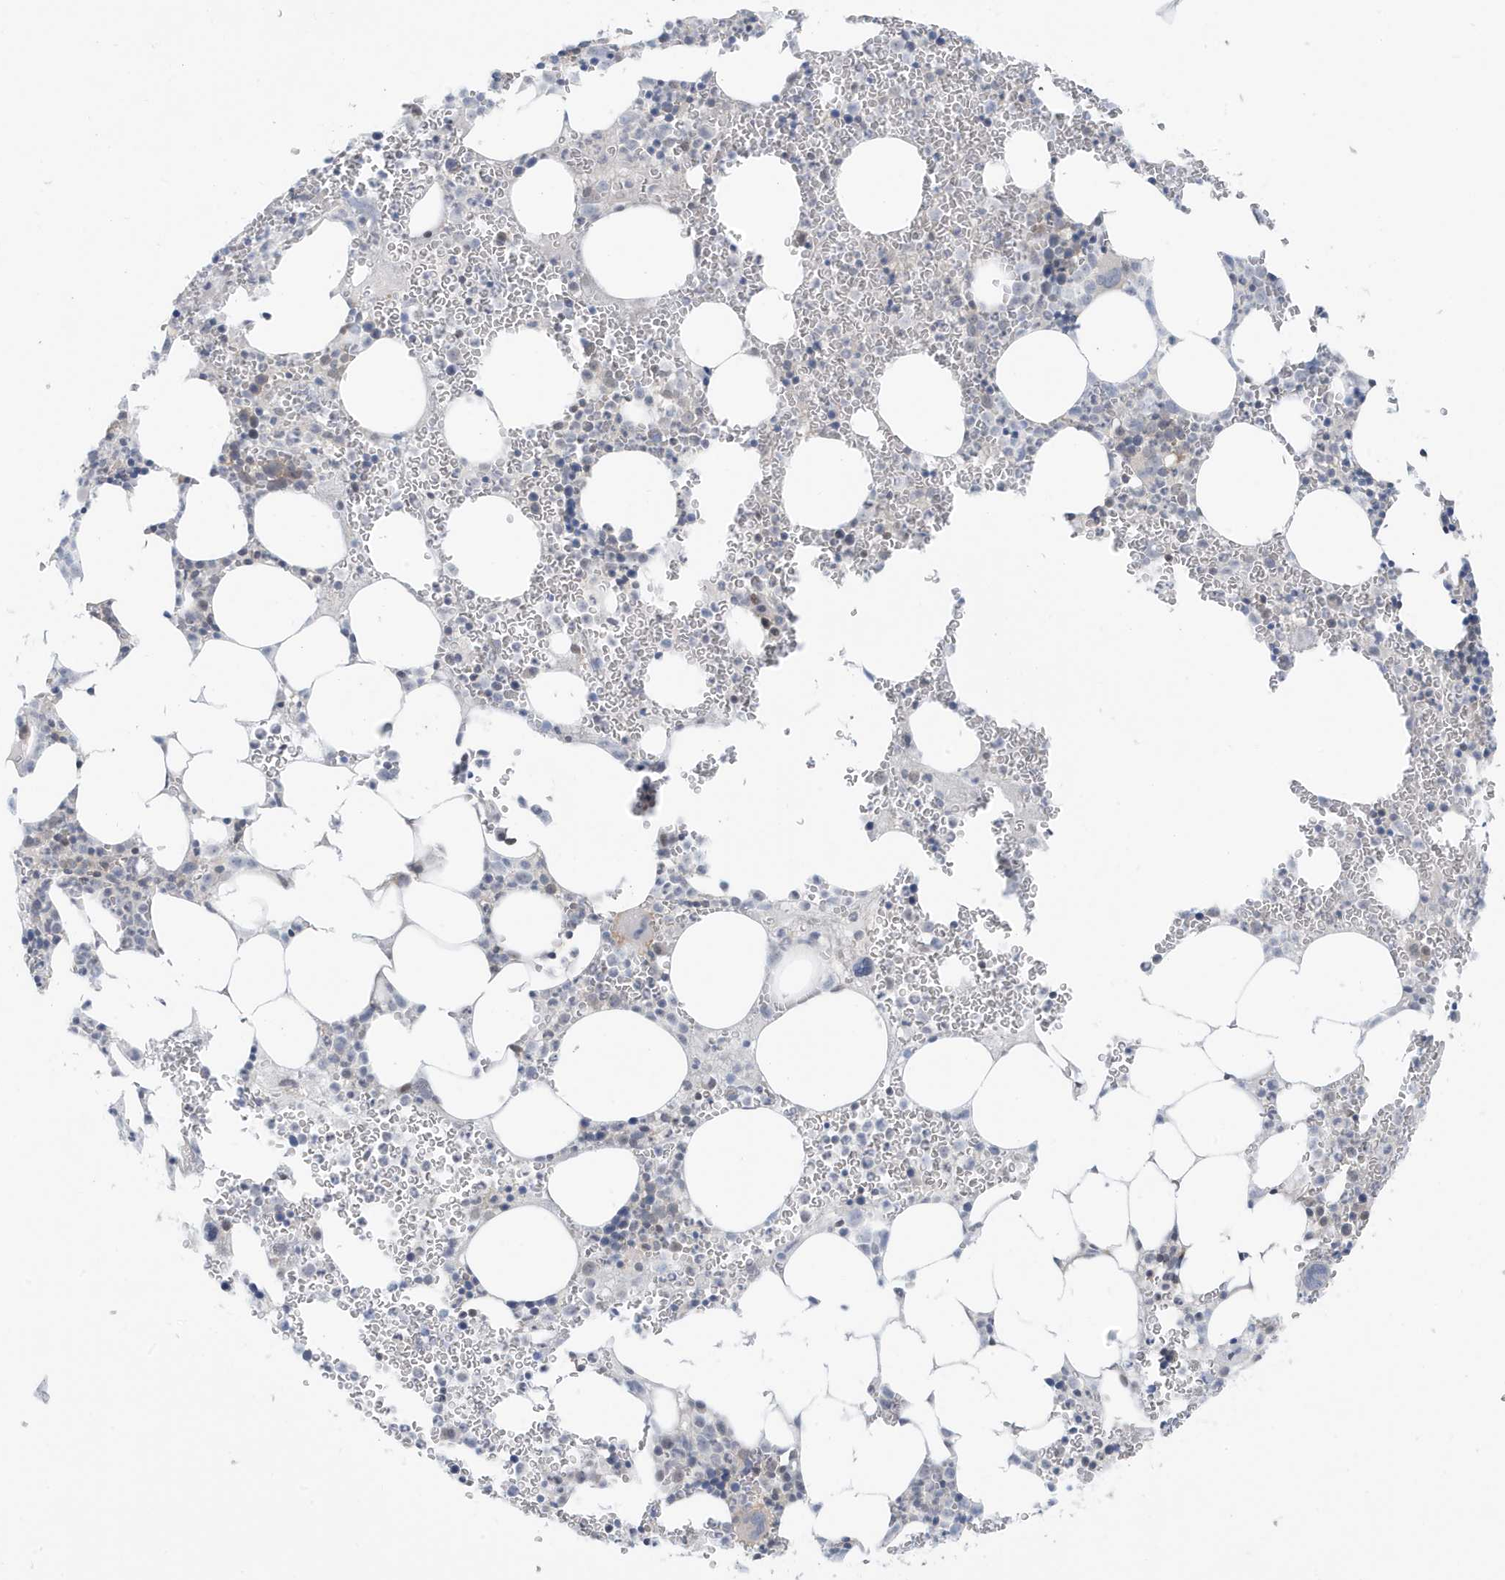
{"staining": {"intensity": "negative", "quantity": "none", "location": "none"}, "tissue": "bone marrow", "cell_type": "Hematopoietic cells", "image_type": "normal", "snomed": [{"axis": "morphology", "description": "Normal tissue, NOS"}, {"axis": "topography", "description": "Bone marrow"}], "caption": "DAB immunohistochemical staining of benign human bone marrow shows no significant expression in hematopoietic cells.", "gene": "OGA", "patient": {"sex": "female", "age": 78}}